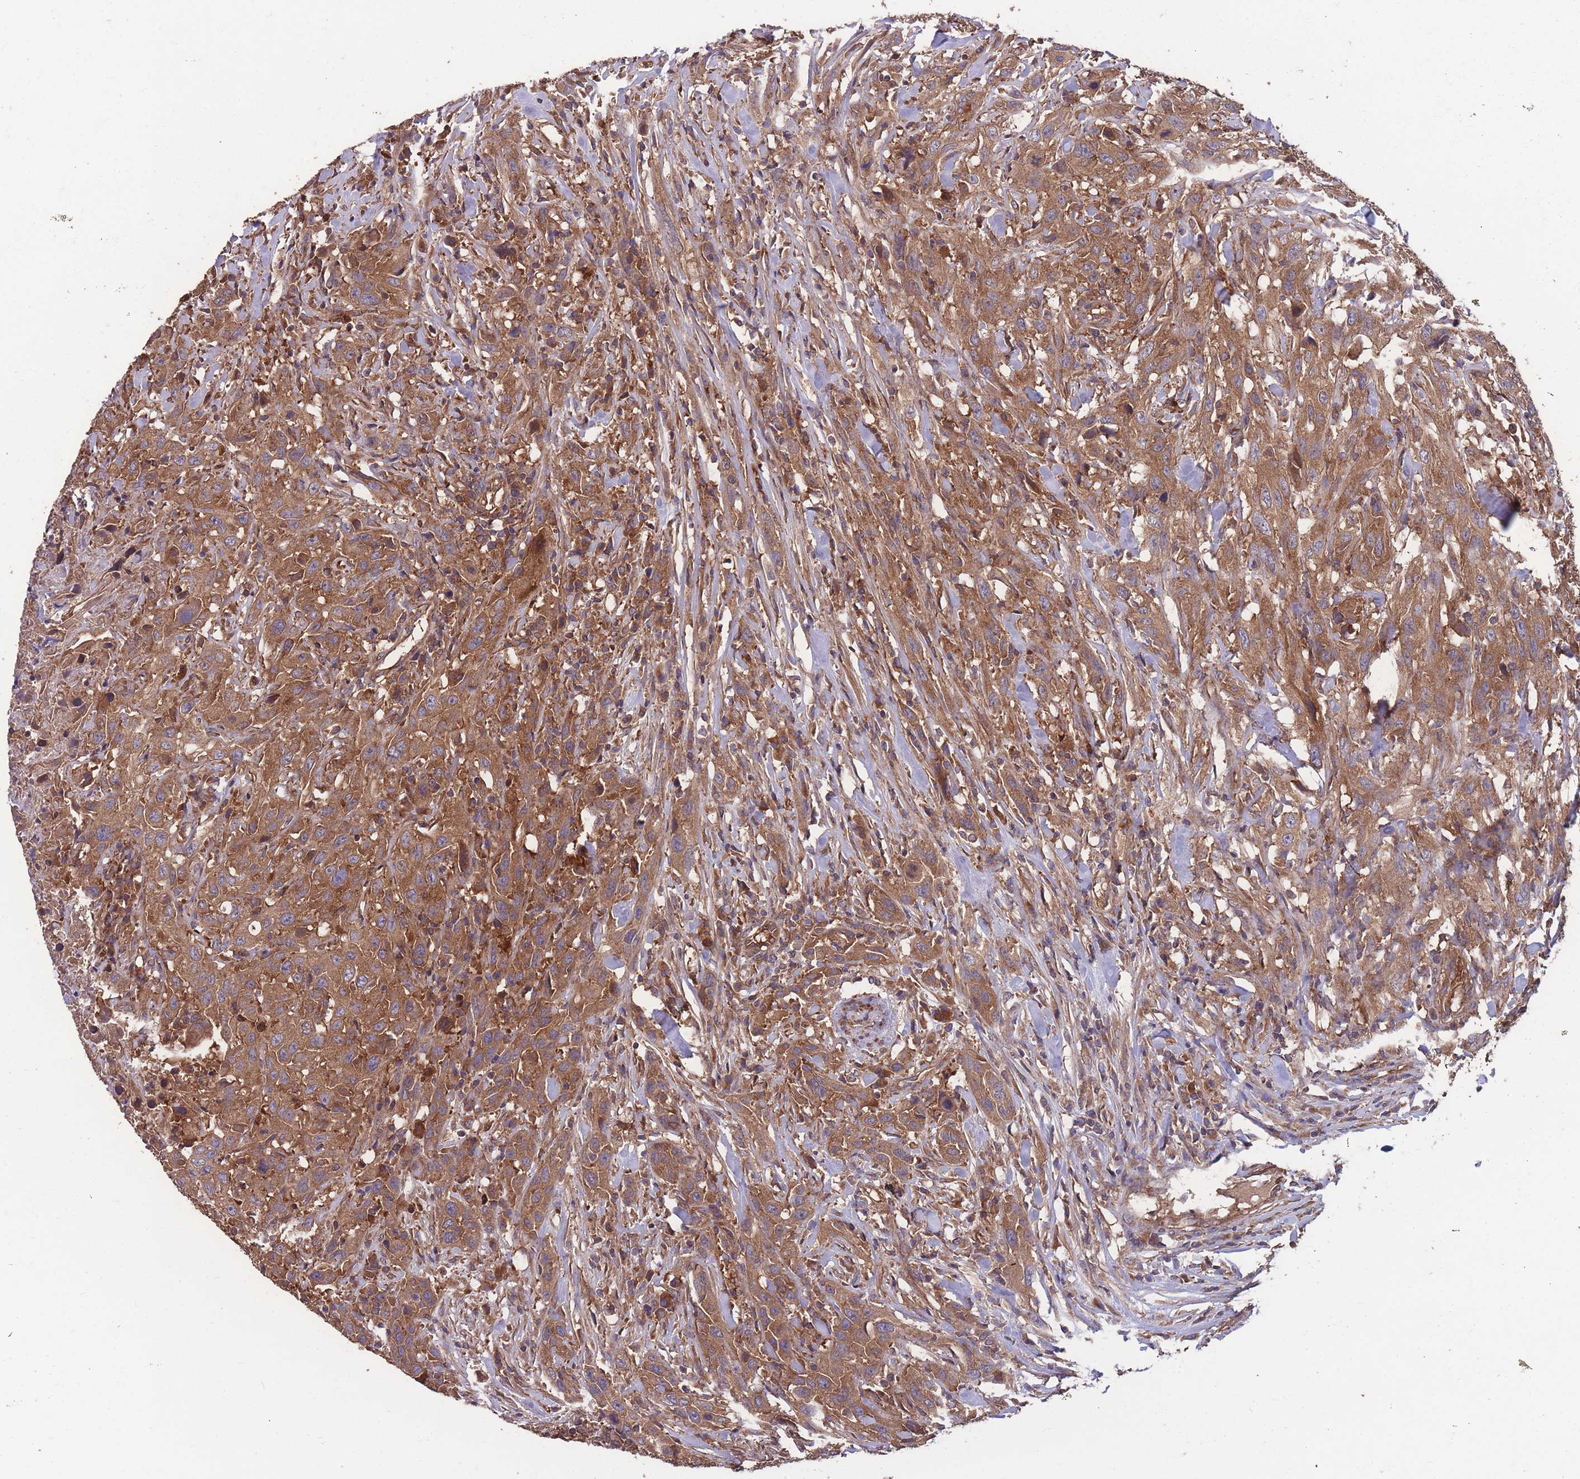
{"staining": {"intensity": "moderate", "quantity": ">75%", "location": "cytoplasmic/membranous"}, "tissue": "urothelial cancer", "cell_type": "Tumor cells", "image_type": "cancer", "snomed": [{"axis": "morphology", "description": "Urothelial carcinoma, High grade"}, {"axis": "topography", "description": "Urinary bladder"}], "caption": "DAB (3,3'-diaminobenzidine) immunohistochemical staining of urothelial cancer reveals moderate cytoplasmic/membranous protein expression in about >75% of tumor cells.", "gene": "ZPR1", "patient": {"sex": "male", "age": 61}}